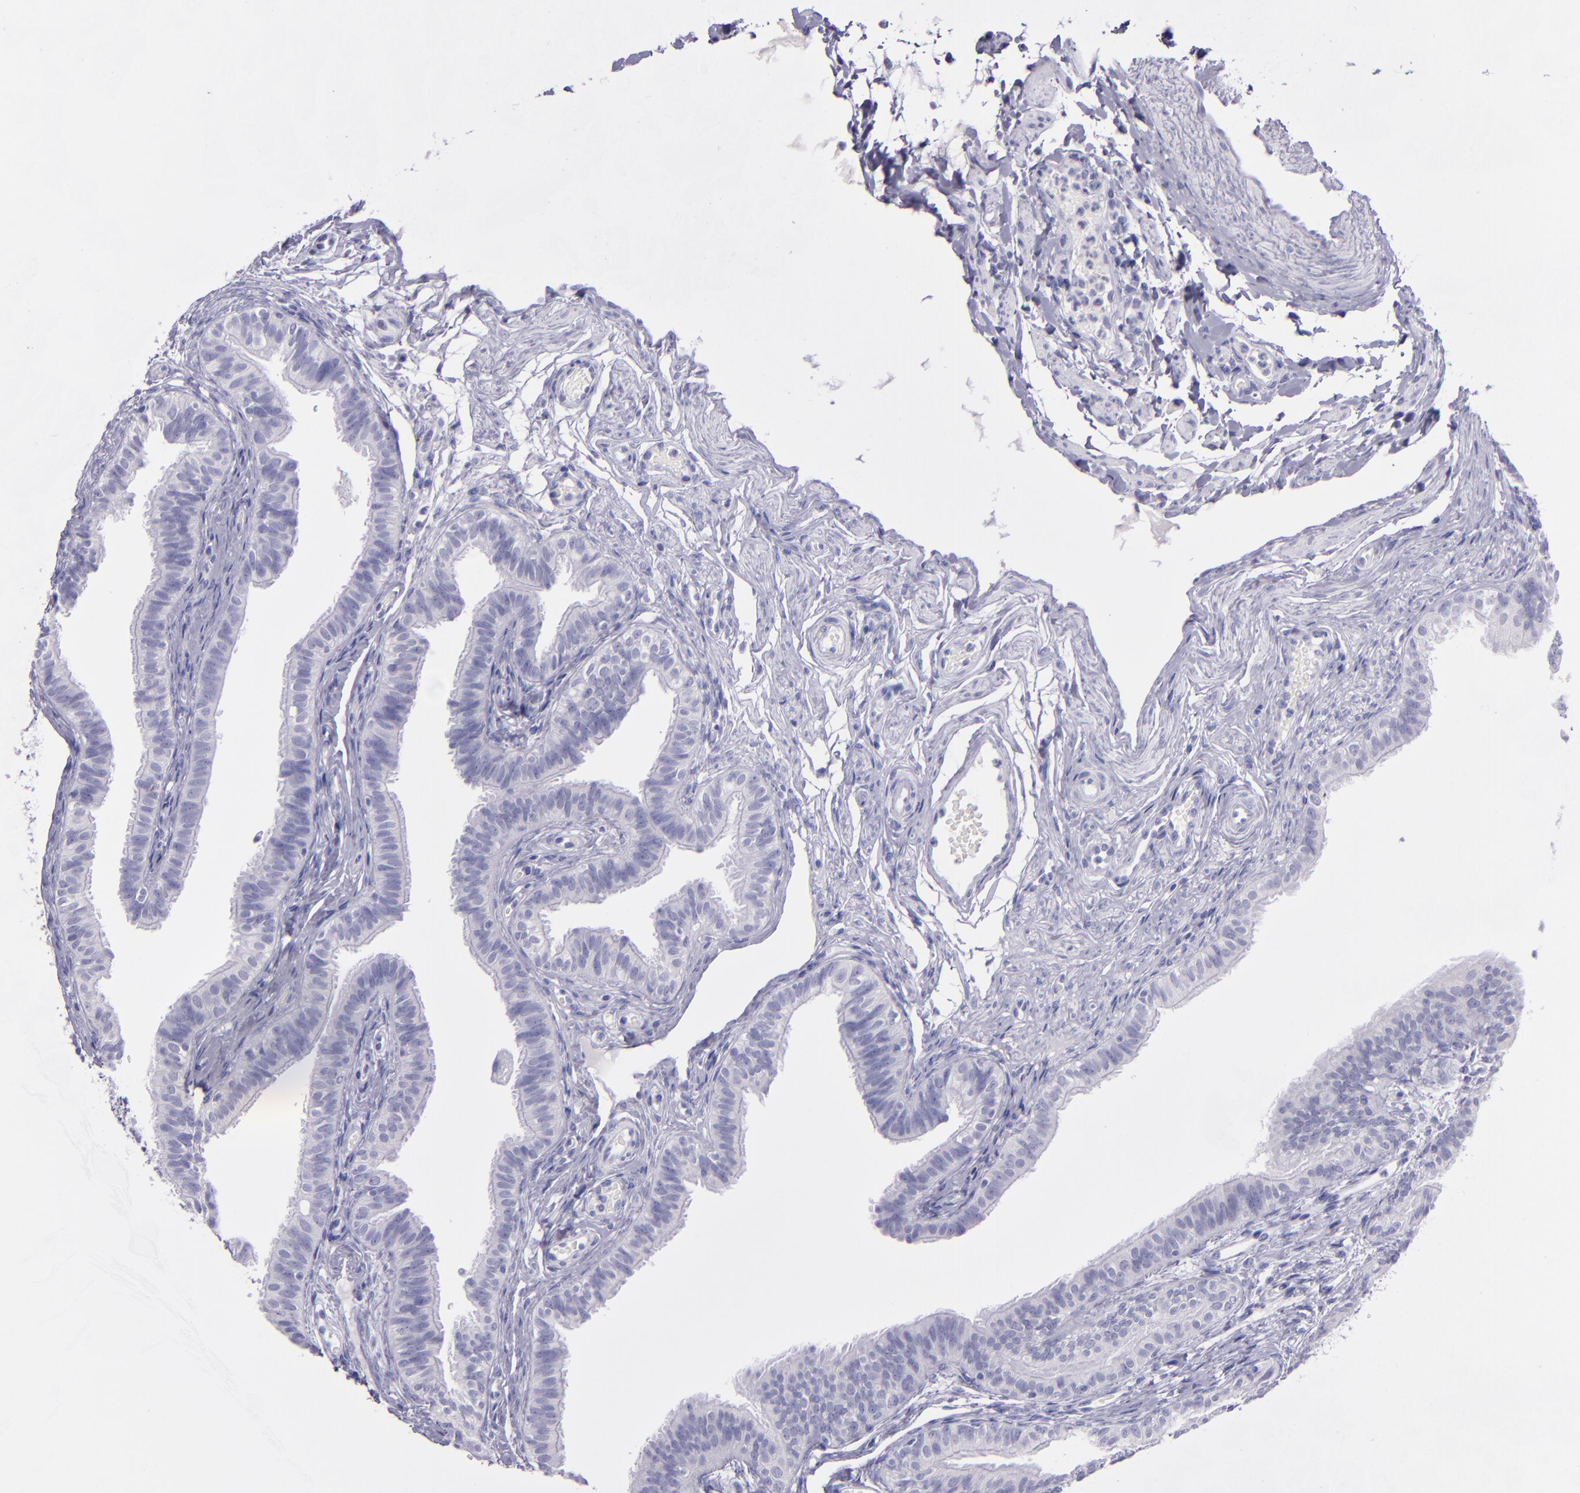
{"staining": {"intensity": "negative", "quantity": "none", "location": "none"}, "tissue": "fallopian tube", "cell_type": "Glandular cells", "image_type": "normal", "snomed": [{"axis": "morphology", "description": "Normal tissue, NOS"}, {"axis": "morphology", "description": "Dermoid, NOS"}, {"axis": "topography", "description": "Fallopian tube"}], "caption": "This is an immunohistochemistry (IHC) image of normal fallopian tube. There is no staining in glandular cells.", "gene": "TNNT3", "patient": {"sex": "female", "age": 33}}